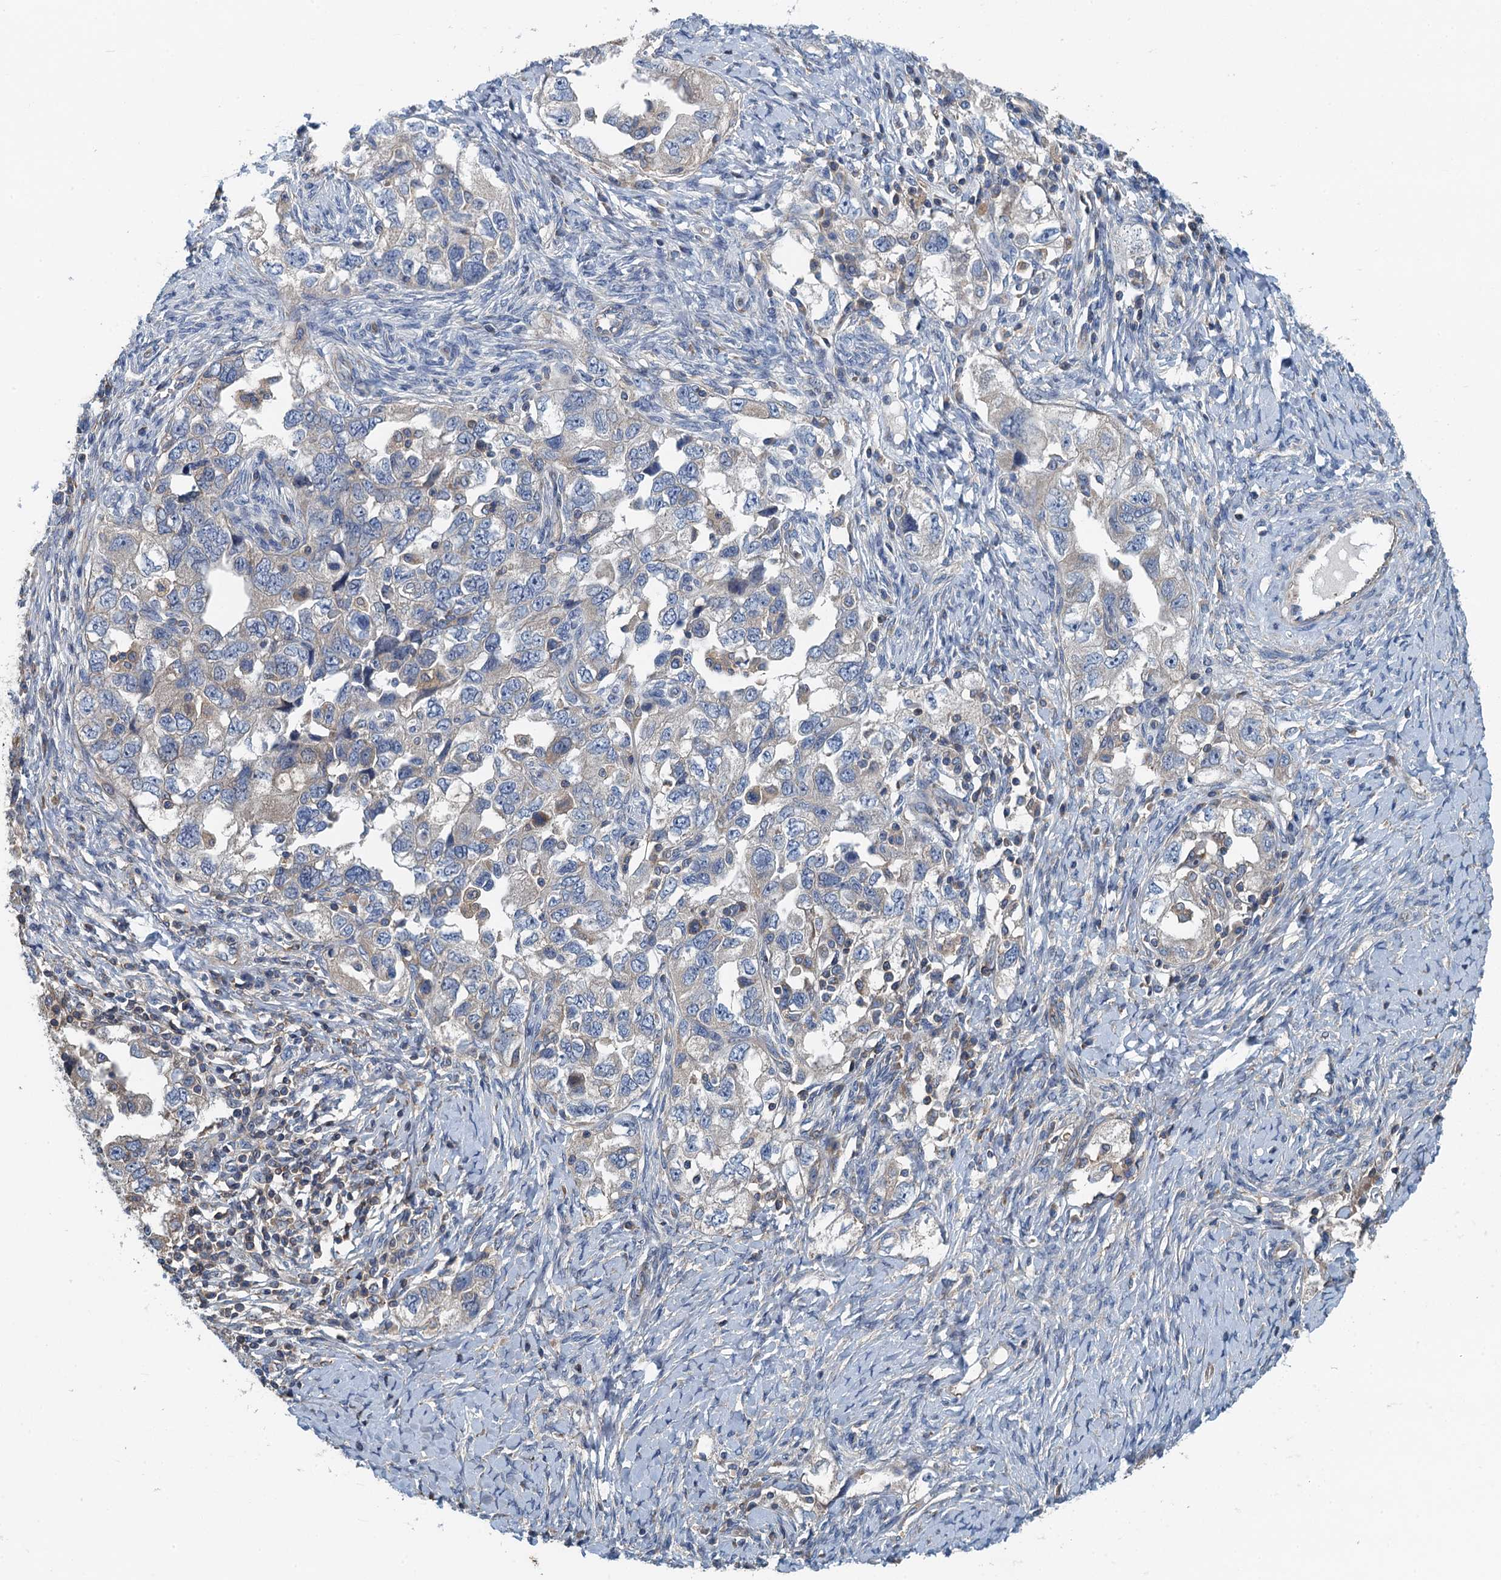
{"staining": {"intensity": "negative", "quantity": "none", "location": "none"}, "tissue": "ovarian cancer", "cell_type": "Tumor cells", "image_type": "cancer", "snomed": [{"axis": "morphology", "description": "Carcinoma, NOS"}, {"axis": "morphology", "description": "Cystadenocarcinoma, serous, NOS"}, {"axis": "topography", "description": "Ovary"}], "caption": "Human ovarian serous cystadenocarcinoma stained for a protein using immunohistochemistry exhibits no staining in tumor cells.", "gene": "PPP1R14D", "patient": {"sex": "female", "age": 69}}